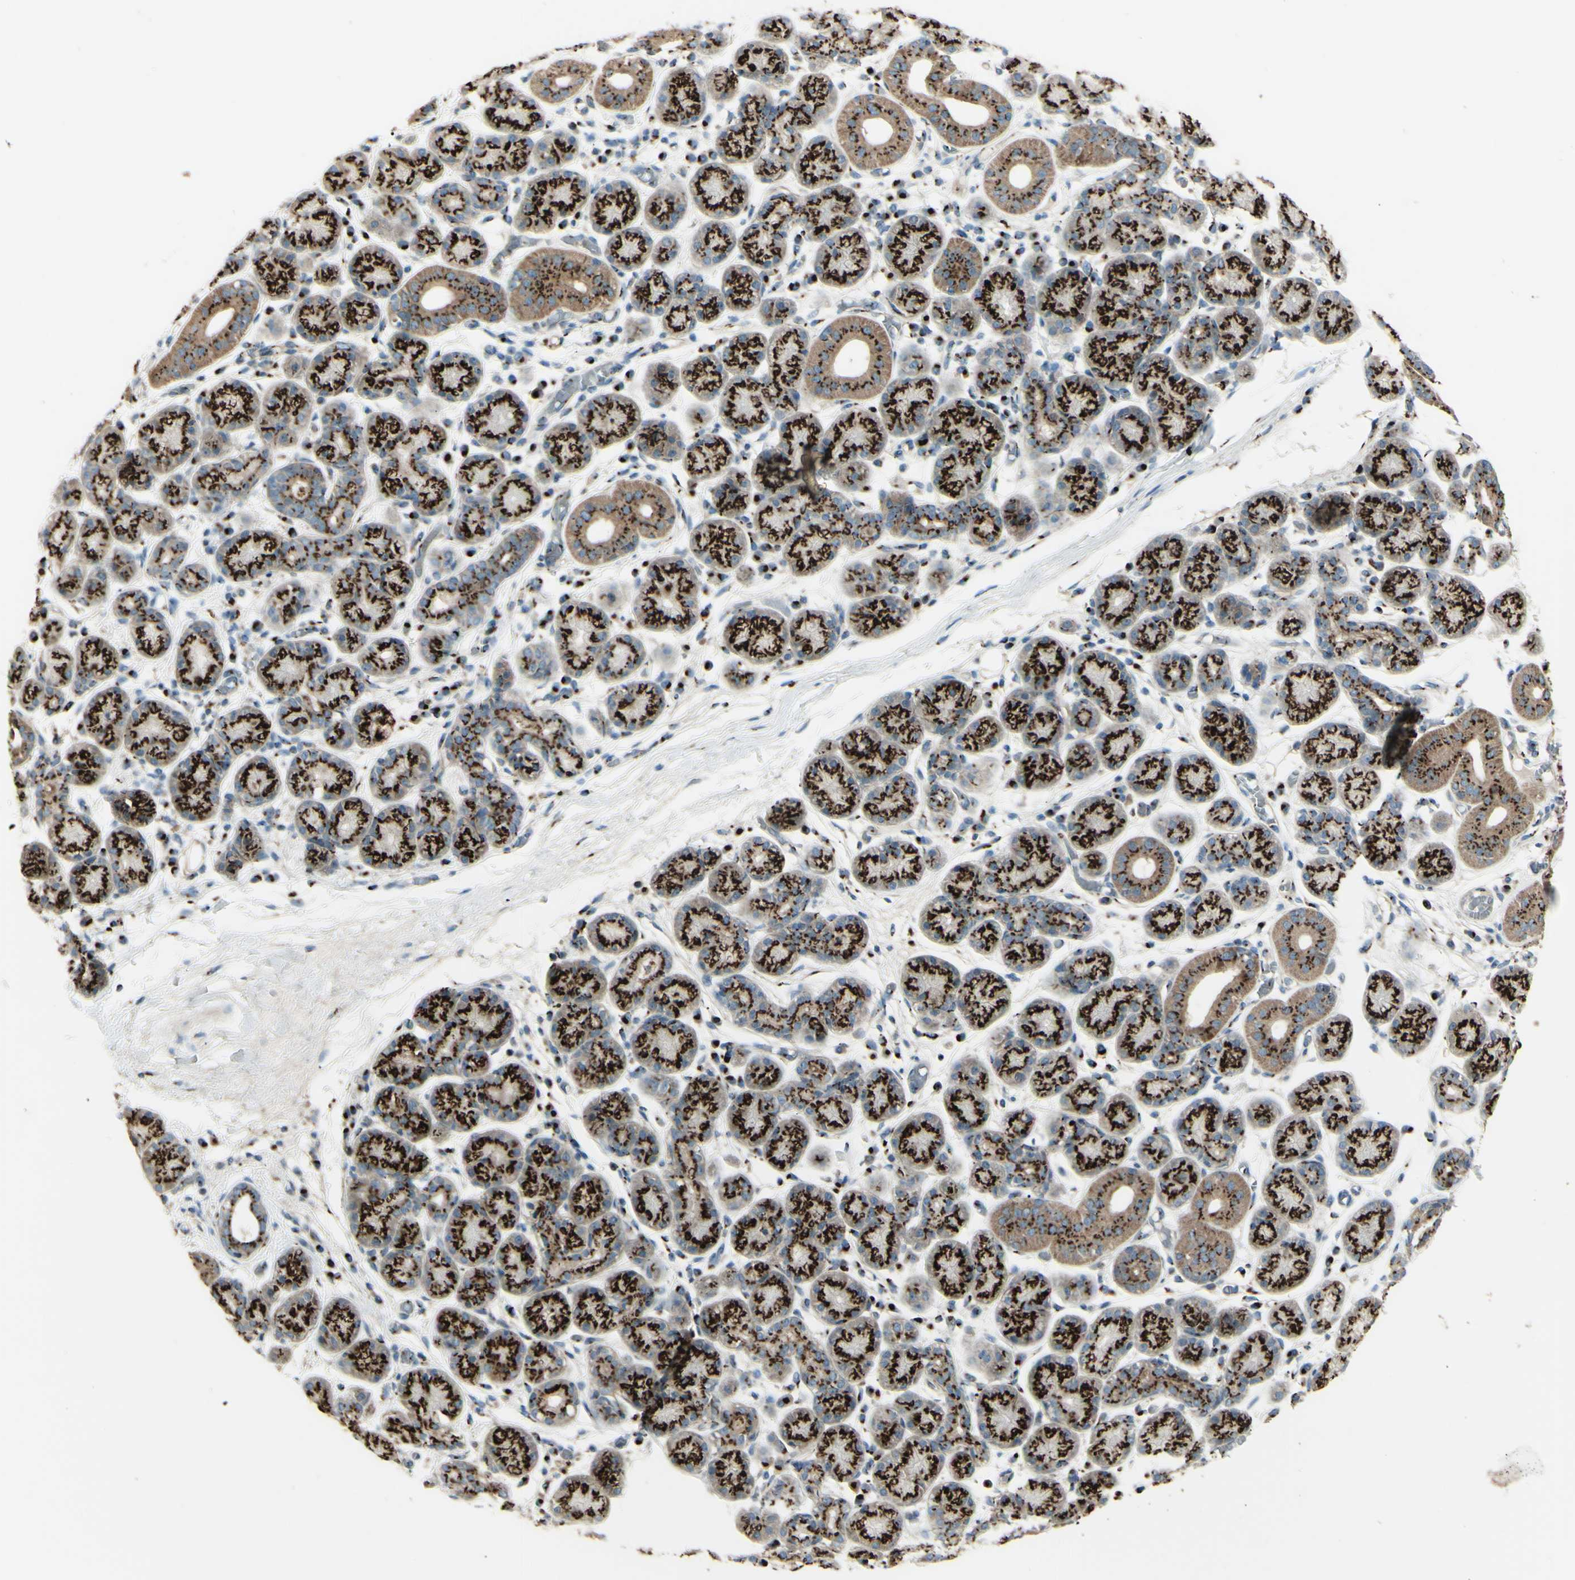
{"staining": {"intensity": "strong", "quantity": ">75%", "location": "cytoplasmic/membranous"}, "tissue": "salivary gland", "cell_type": "Glandular cells", "image_type": "normal", "snomed": [{"axis": "morphology", "description": "Normal tissue, NOS"}, {"axis": "topography", "description": "Salivary gland"}], "caption": "The image reveals immunohistochemical staining of unremarkable salivary gland. There is strong cytoplasmic/membranous expression is seen in about >75% of glandular cells.", "gene": "BPNT2", "patient": {"sex": "female", "age": 24}}